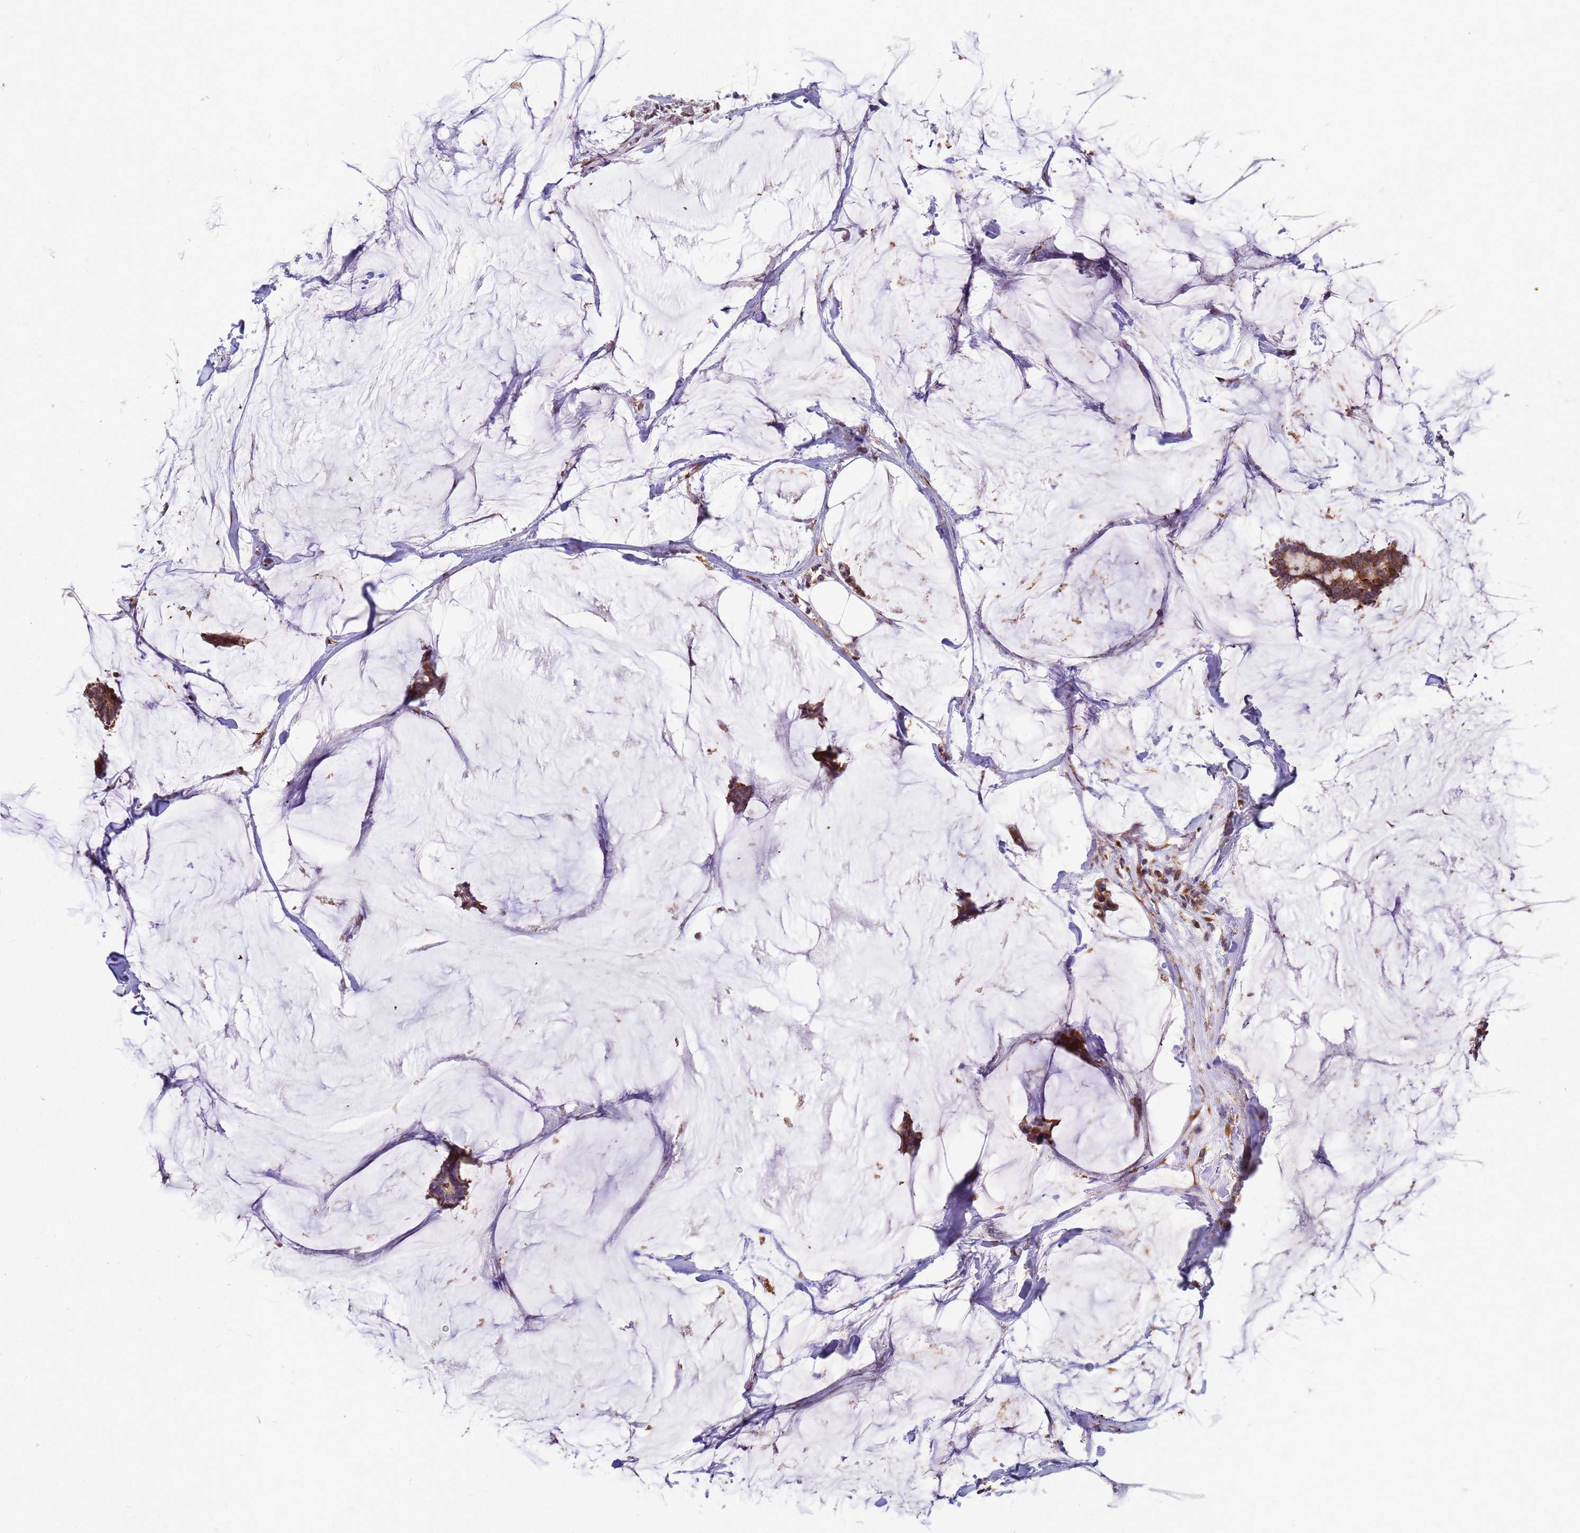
{"staining": {"intensity": "strong", "quantity": ">75%", "location": "cytoplasmic/membranous"}, "tissue": "breast cancer", "cell_type": "Tumor cells", "image_type": "cancer", "snomed": [{"axis": "morphology", "description": "Duct carcinoma"}, {"axis": "topography", "description": "Breast"}], "caption": "Human breast cancer stained with a protein marker reveals strong staining in tumor cells.", "gene": "SSR4", "patient": {"sex": "female", "age": 93}}